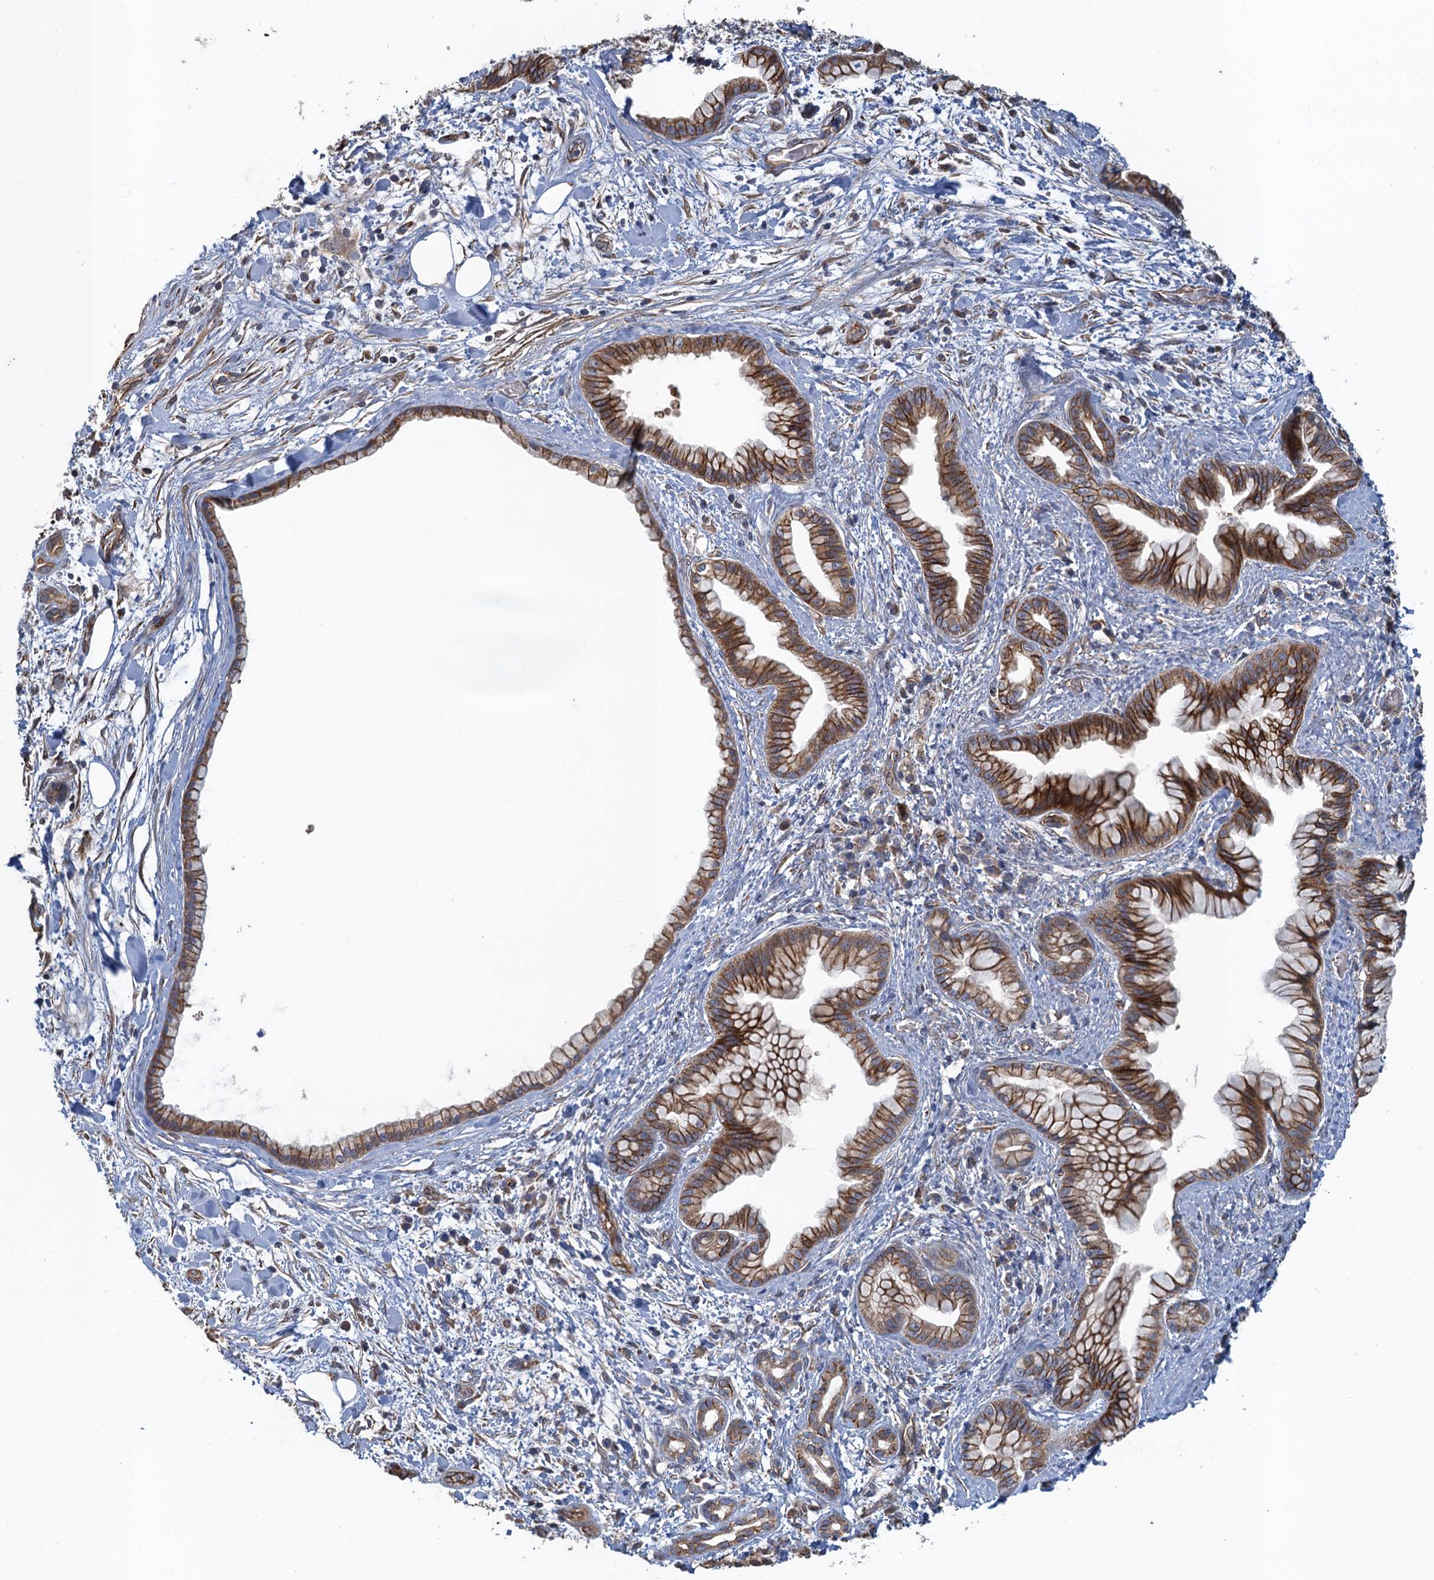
{"staining": {"intensity": "moderate", "quantity": ">75%", "location": "cytoplasmic/membranous"}, "tissue": "pancreatic cancer", "cell_type": "Tumor cells", "image_type": "cancer", "snomed": [{"axis": "morphology", "description": "Adenocarcinoma, NOS"}, {"axis": "topography", "description": "Pancreas"}], "caption": "Human pancreatic cancer stained with a brown dye demonstrates moderate cytoplasmic/membranous positive staining in about >75% of tumor cells.", "gene": "ACSBG1", "patient": {"sex": "female", "age": 78}}